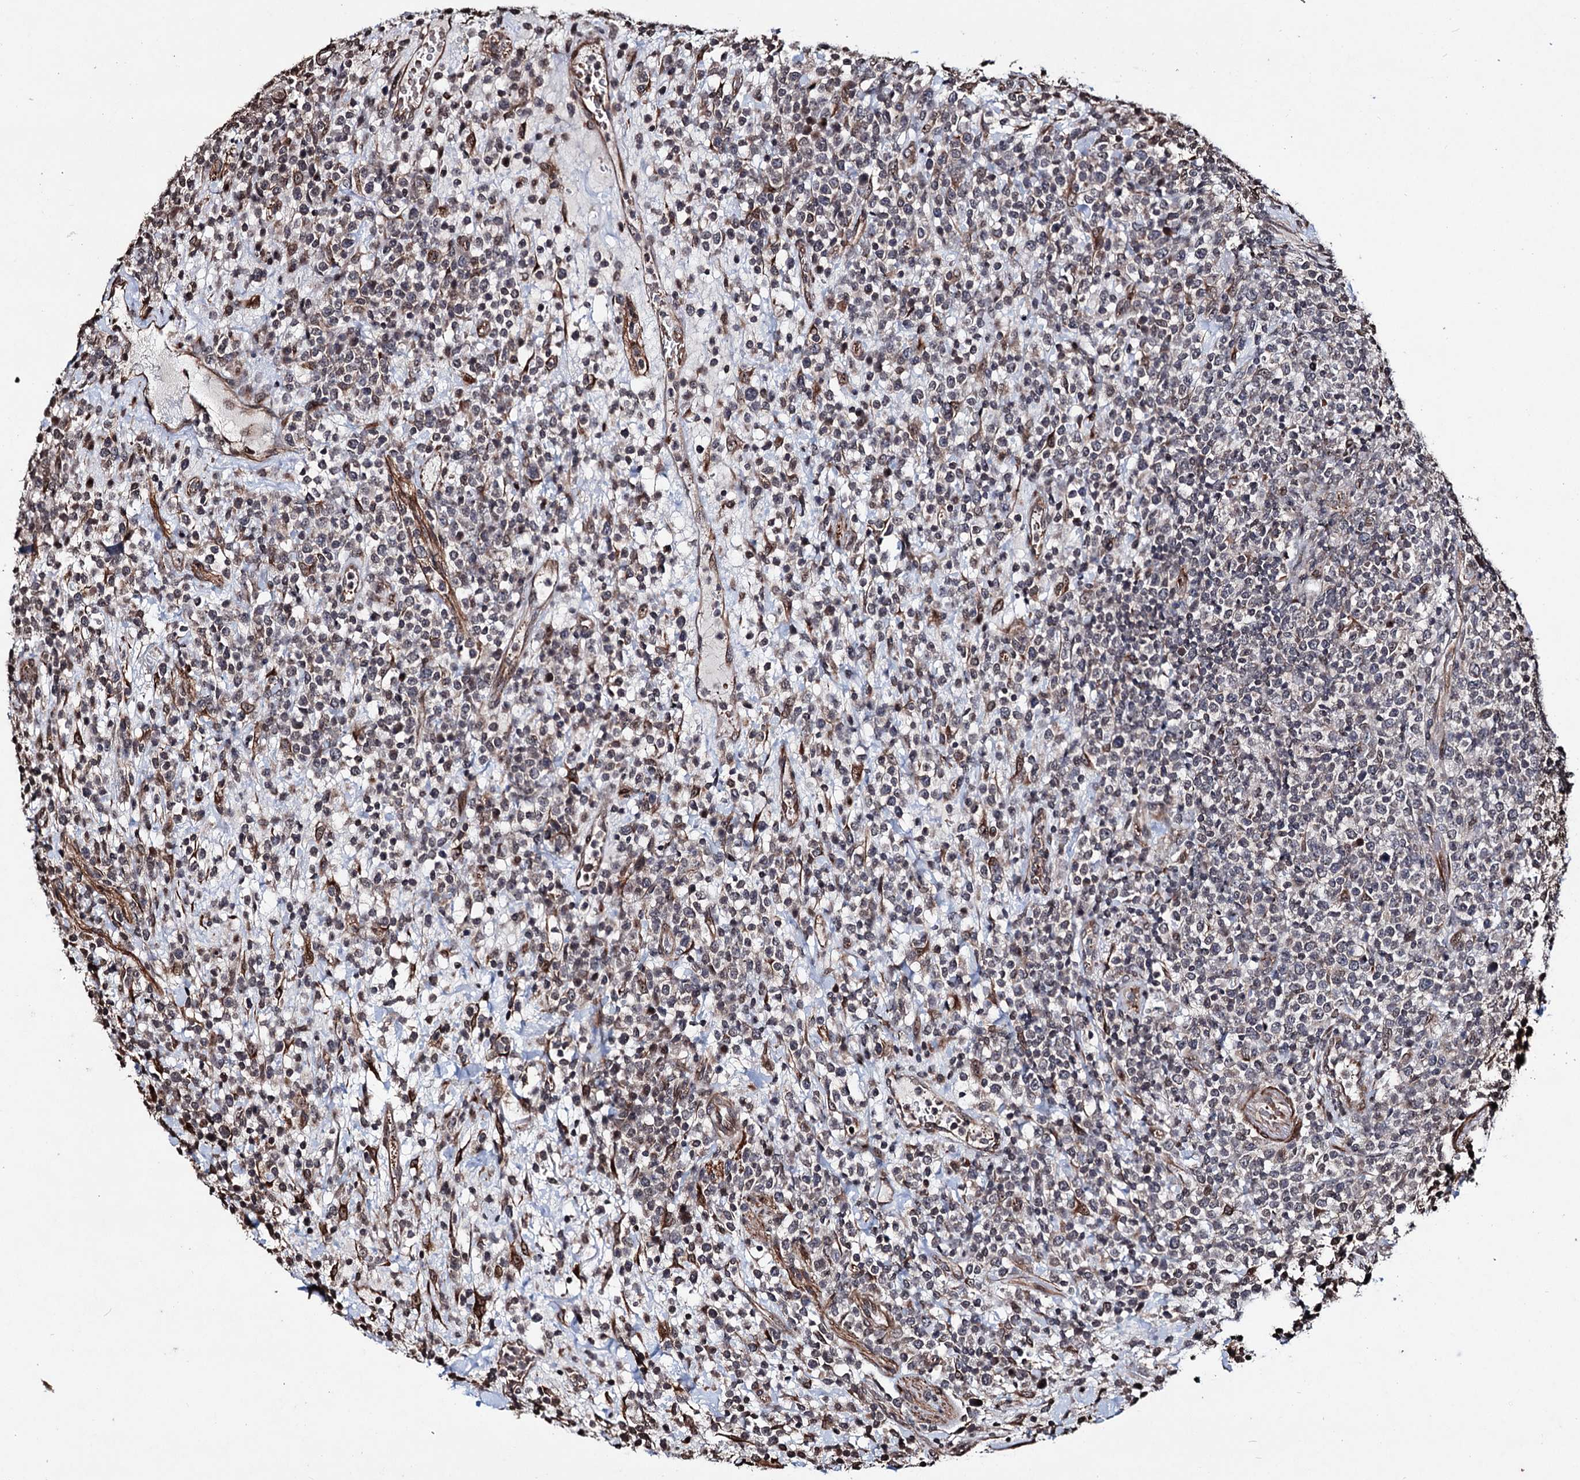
{"staining": {"intensity": "negative", "quantity": "none", "location": "none"}, "tissue": "lymphoma", "cell_type": "Tumor cells", "image_type": "cancer", "snomed": [{"axis": "morphology", "description": "Malignant lymphoma, non-Hodgkin's type, High grade"}, {"axis": "topography", "description": "Colon"}], "caption": "This is an immunohistochemistry image of human malignant lymphoma, non-Hodgkin's type (high-grade). There is no staining in tumor cells.", "gene": "EYA4", "patient": {"sex": "female", "age": 53}}